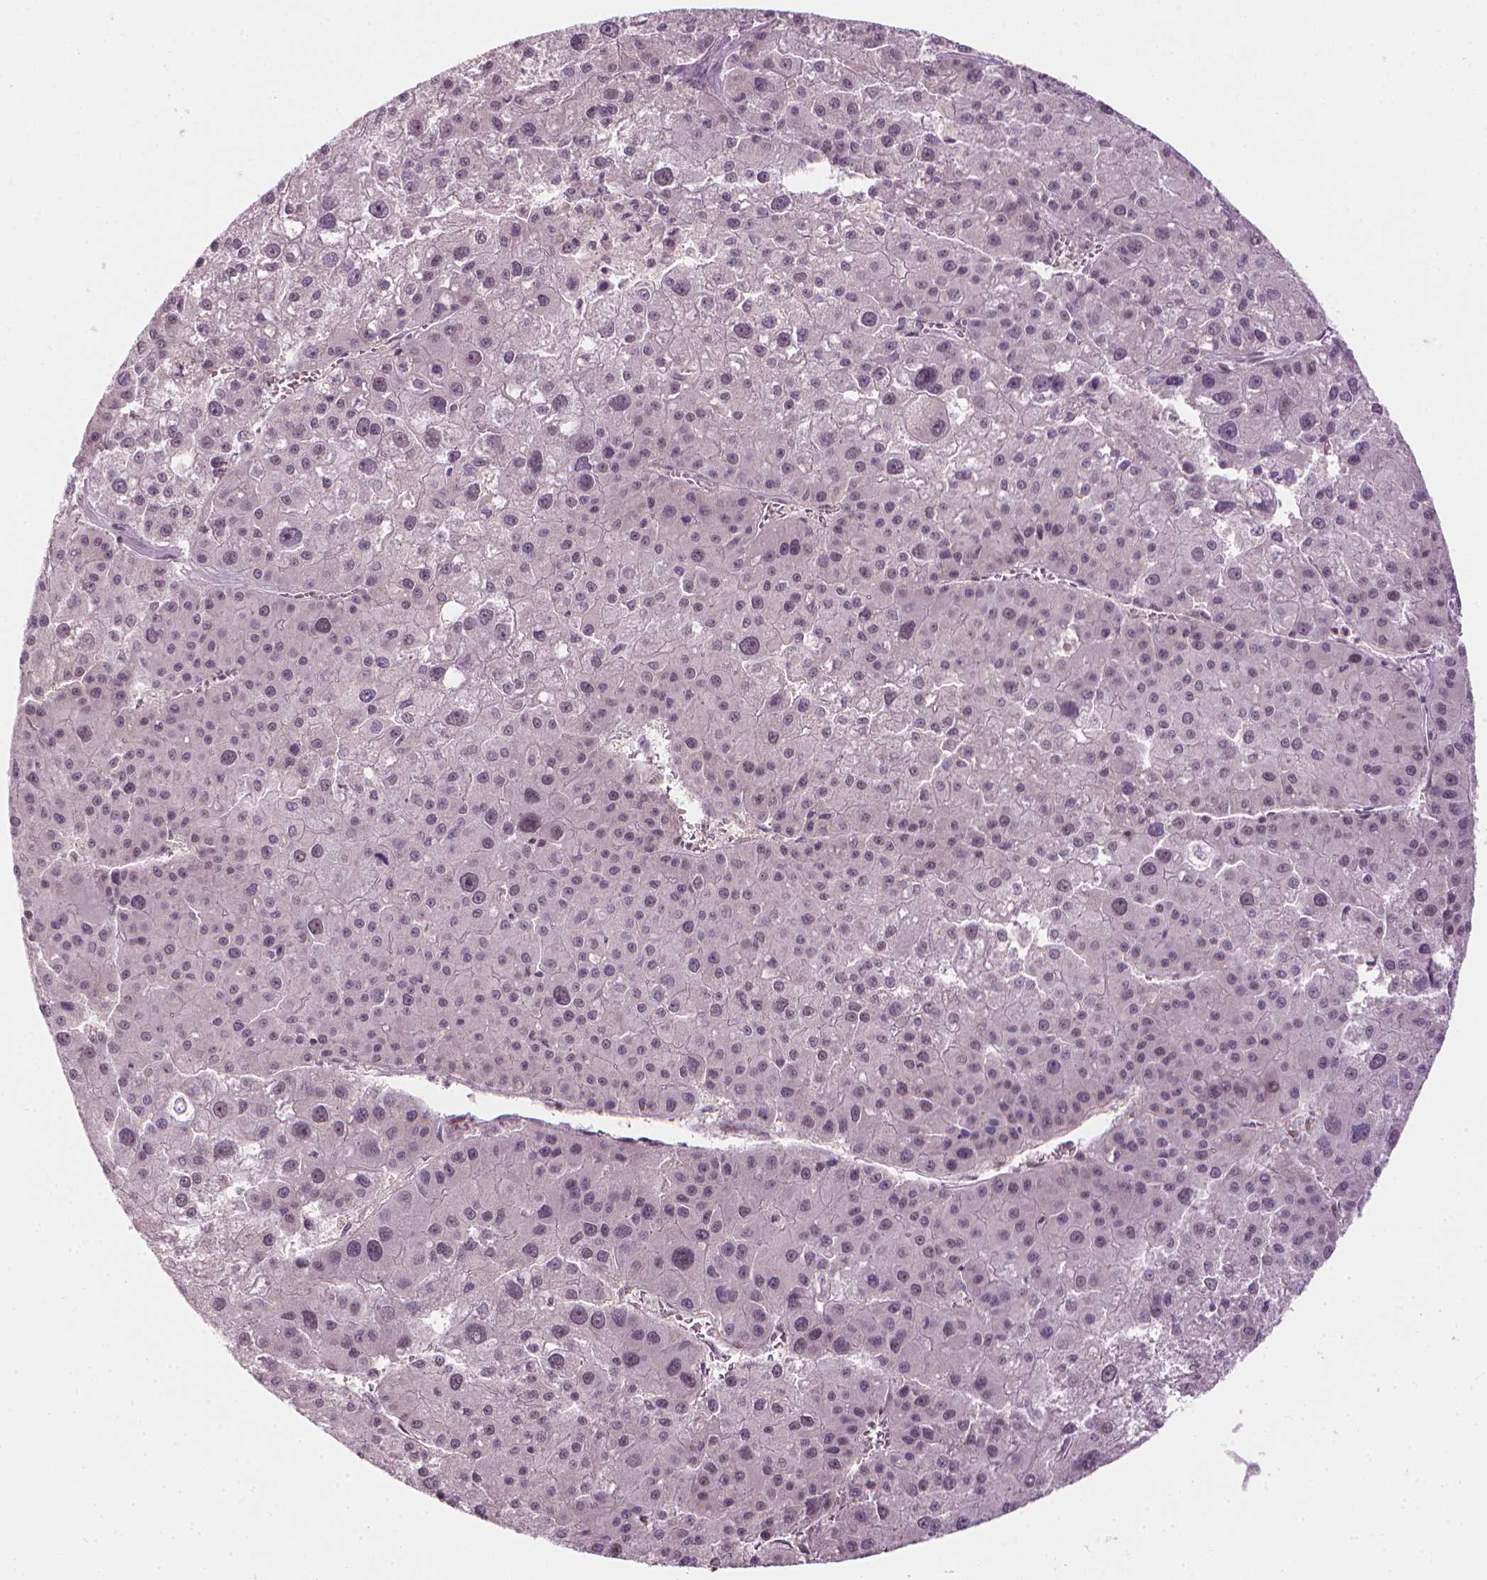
{"staining": {"intensity": "negative", "quantity": "none", "location": "none"}, "tissue": "liver cancer", "cell_type": "Tumor cells", "image_type": "cancer", "snomed": [{"axis": "morphology", "description": "Carcinoma, Hepatocellular, NOS"}, {"axis": "topography", "description": "Liver"}], "caption": "A high-resolution photomicrograph shows immunohistochemistry (IHC) staining of liver cancer, which demonstrates no significant expression in tumor cells.", "gene": "ELF2", "patient": {"sex": "male", "age": 73}}